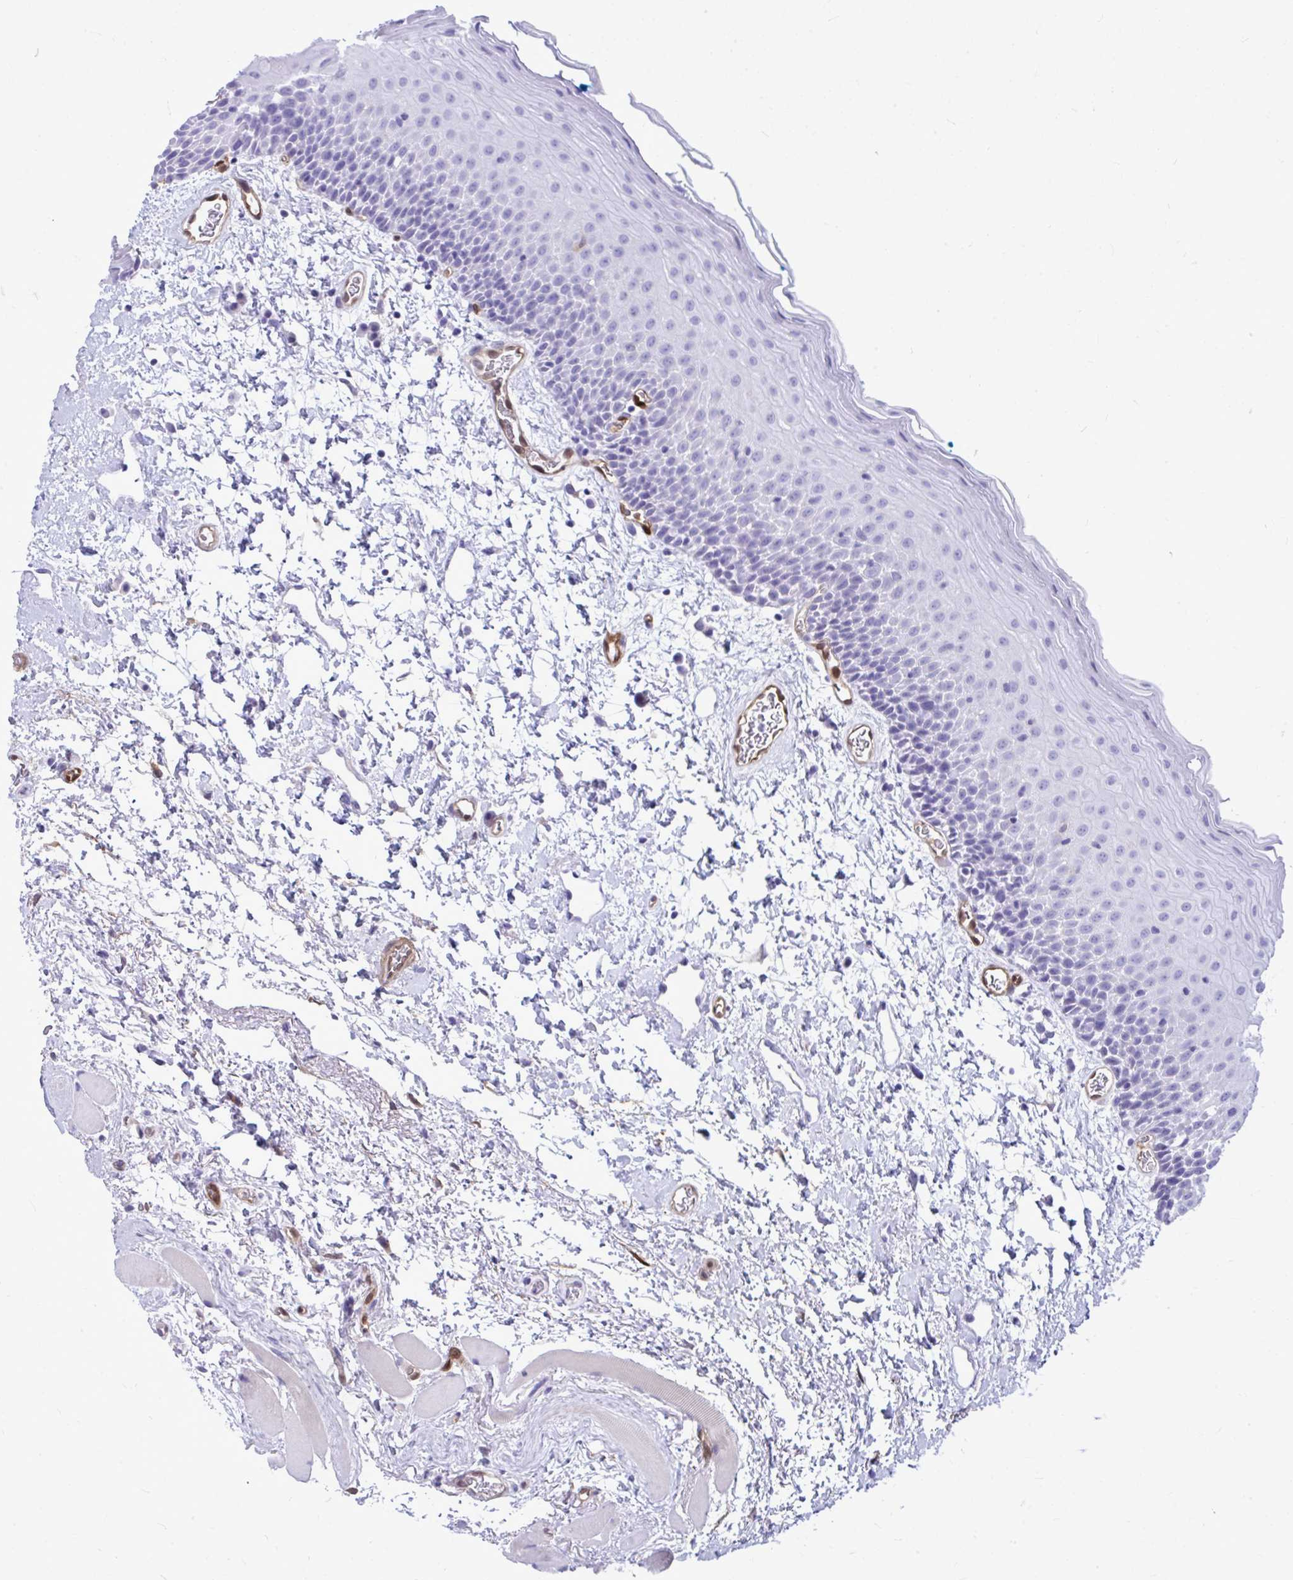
{"staining": {"intensity": "negative", "quantity": "none", "location": "none"}, "tissue": "oral mucosa", "cell_type": "Squamous epithelial cells", "image_type": "normal", "snomed": [{"axis": "morphology", "description": "Normal tissue, NOS"}, {"axis": "topography", "description": "Oral tissue"}], "caption": "DAB immunohistochemical staining of normal human oral mucosa exhibits no significant expression in squamous epithelial cells. The staining was performed using DAB (3,3'-diaminobenzidine) to visualize the protein expression in brown, while the nuclei were stained in blue with hematoxylin (Magnification: 20x).", "gene": "LIMS2", "patient": {"sex": "female", "age": 82}}